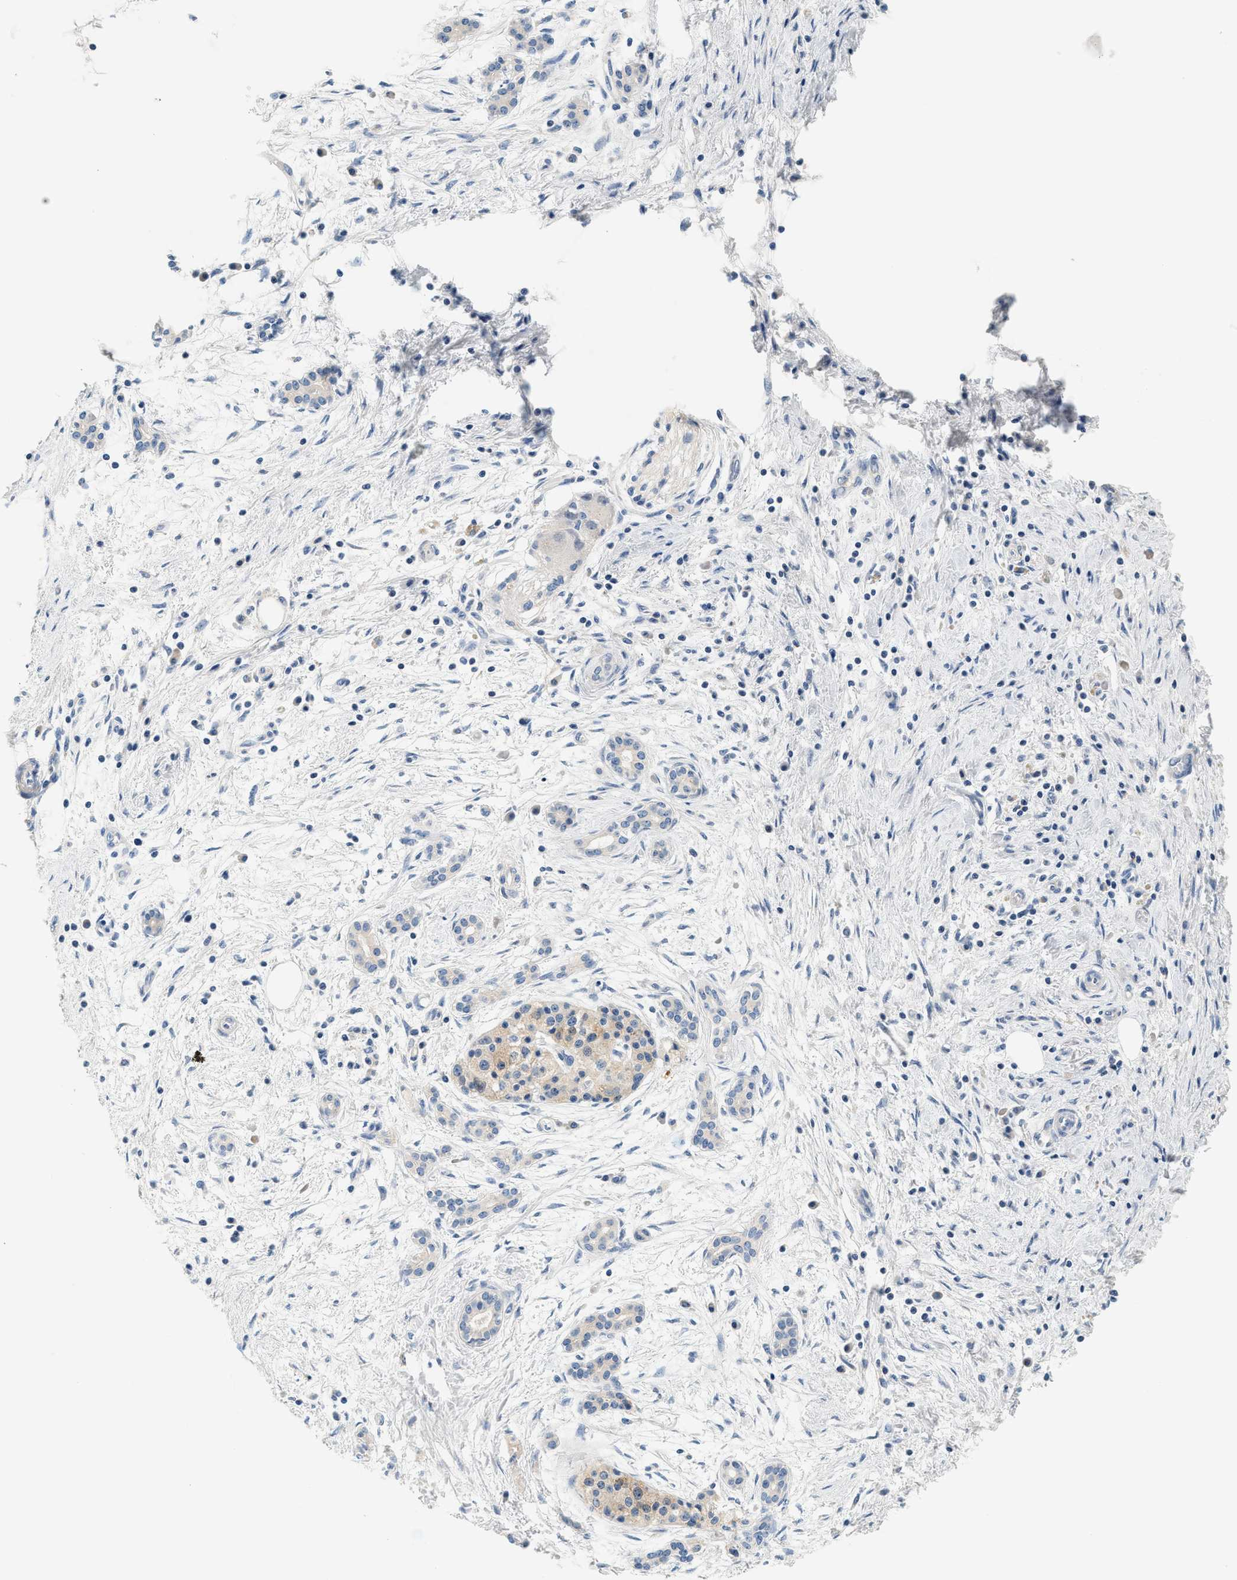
{"staining": {"intensity": "negative", "quantity": "none", "location": "none"}, "tissue": "pancreatic cancer", "cell_type": "Tumor cells", "image_type": "cancer", "snomed": [{"axis": "morphology", "description": "Adenocarcinoma, NOS"}, {"axis": "topography", "description": "Pancreas"}], "caption": "The immunohistochemistry image has no significant staining in tumor cells of pancreatic cancer tissue.", "gene": "SLC35E1", "patient": {"sex": "female", "age": 70}}